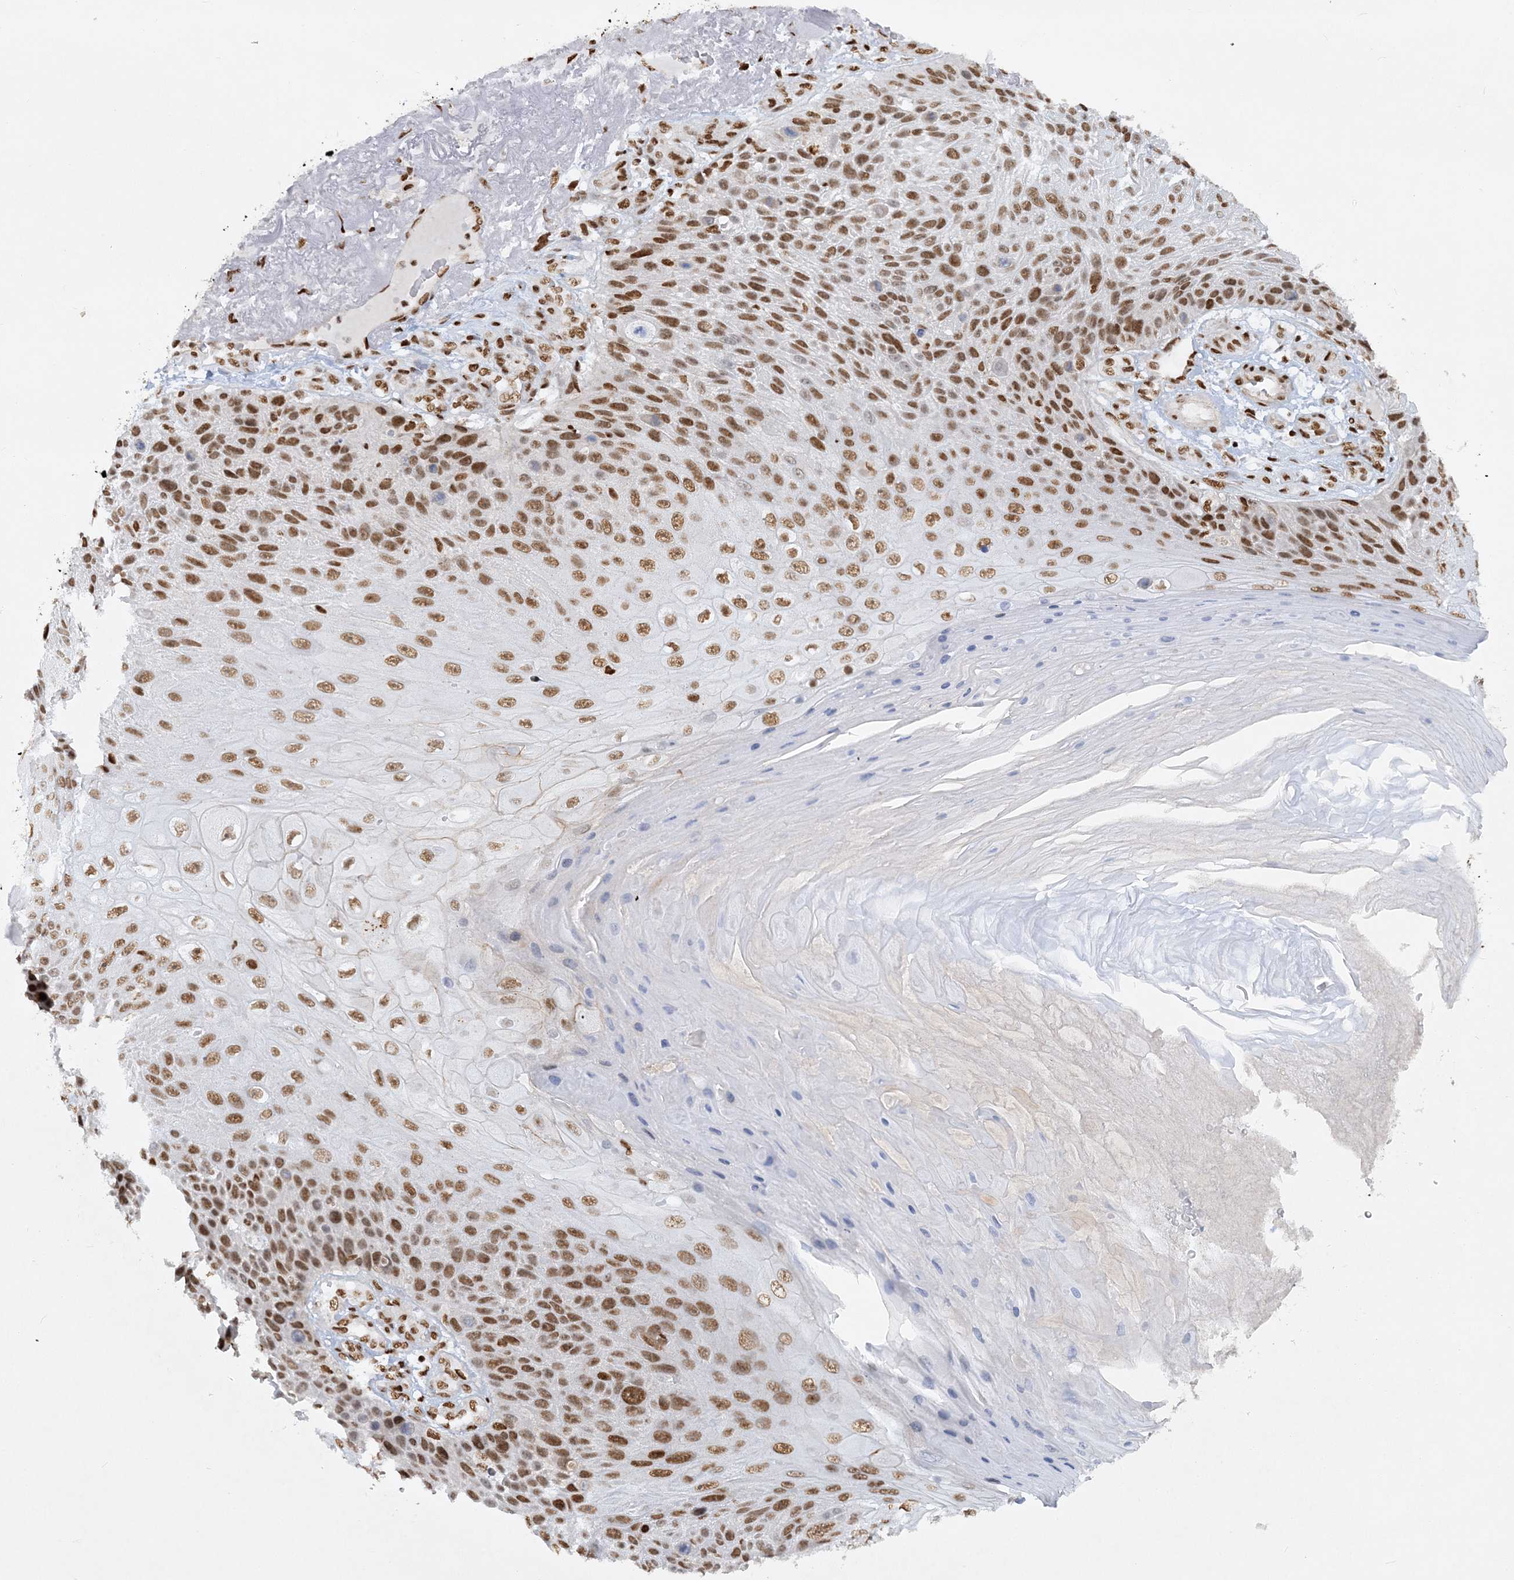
{"staining": {"intensity": "moderate", "quantity": ">75%", "location": "nuclear"}, "tissue": "skin cancer", "cell_type": "Tumor cells", "image_type": "cancer", "snomed": [{"axis": "morphology", "description": "Squamous cell carcinoma, NOS"}, {"axis": "topography", "description": "Skin"}], "caption": "DAB immunohistochemical staining of squamous cell carcinoma (skin) displays moderate nuclear protein staining in approximately >75% of tumor cells. Immunohistochemistry (ihc) stains the protein in brown and the nuclei are stained blue.", "gene": "DELE1", "patient": {"sex": "female", "age": 88}}